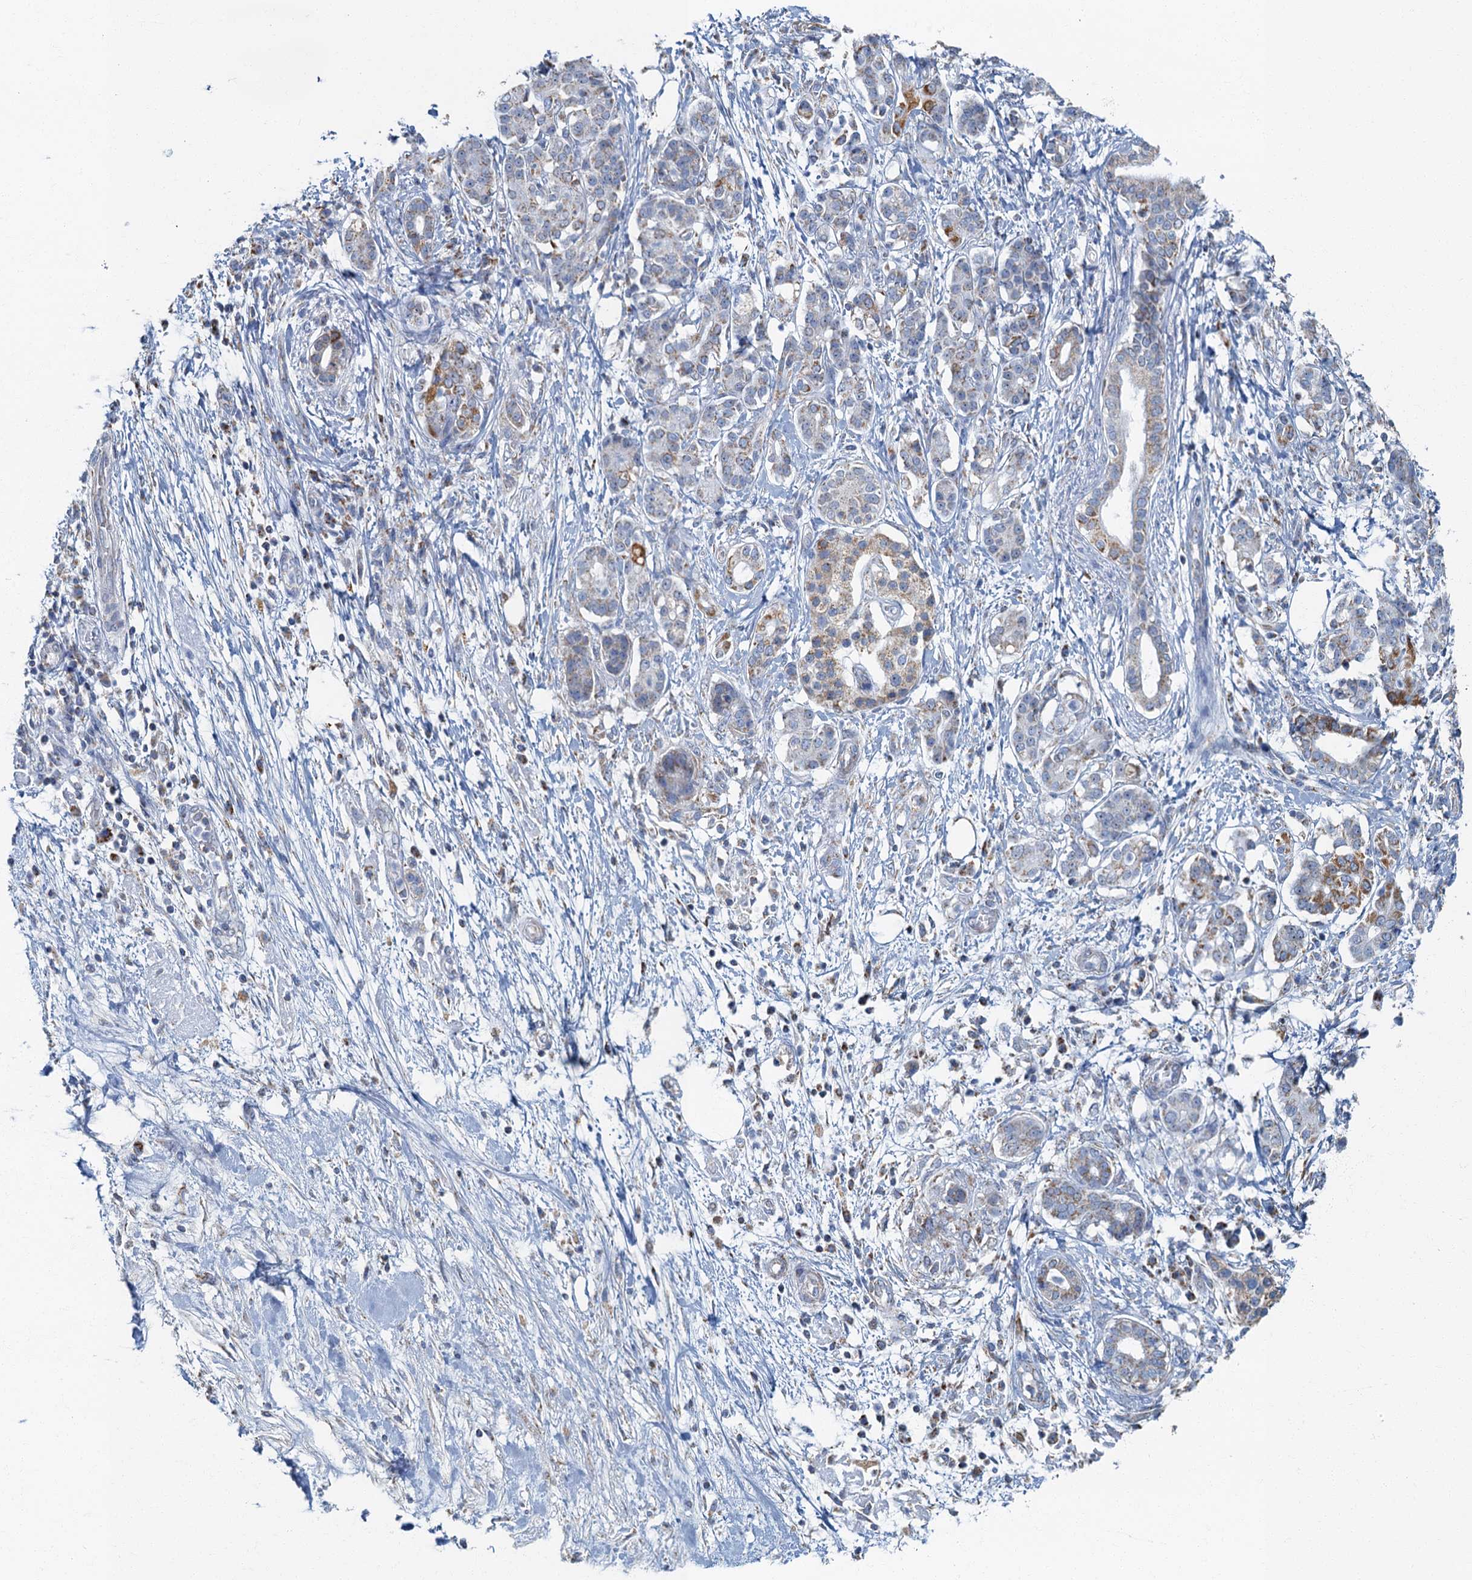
{"staining": {"intensity": "moderate", "quantity": "<25%", "location": "cytoplasmic/membranous"}, "tissue": "pancreatic cancer", "cell_type": "Tumor cells", "image_type": "cancer", "snomed": [{"axis": "morphology", "description": "Adenocarcinoma, NOS"}, {"axis": "topography", "description": "Pancreas"}], "caption": "Pancreatic cancer (adenocarcinoma) stained for a protein displays moderate cytoplasmic/membranous positivity in tumor cells.", "gene": "RAD9B", "patient": {"sex": "female", "age": 73}}